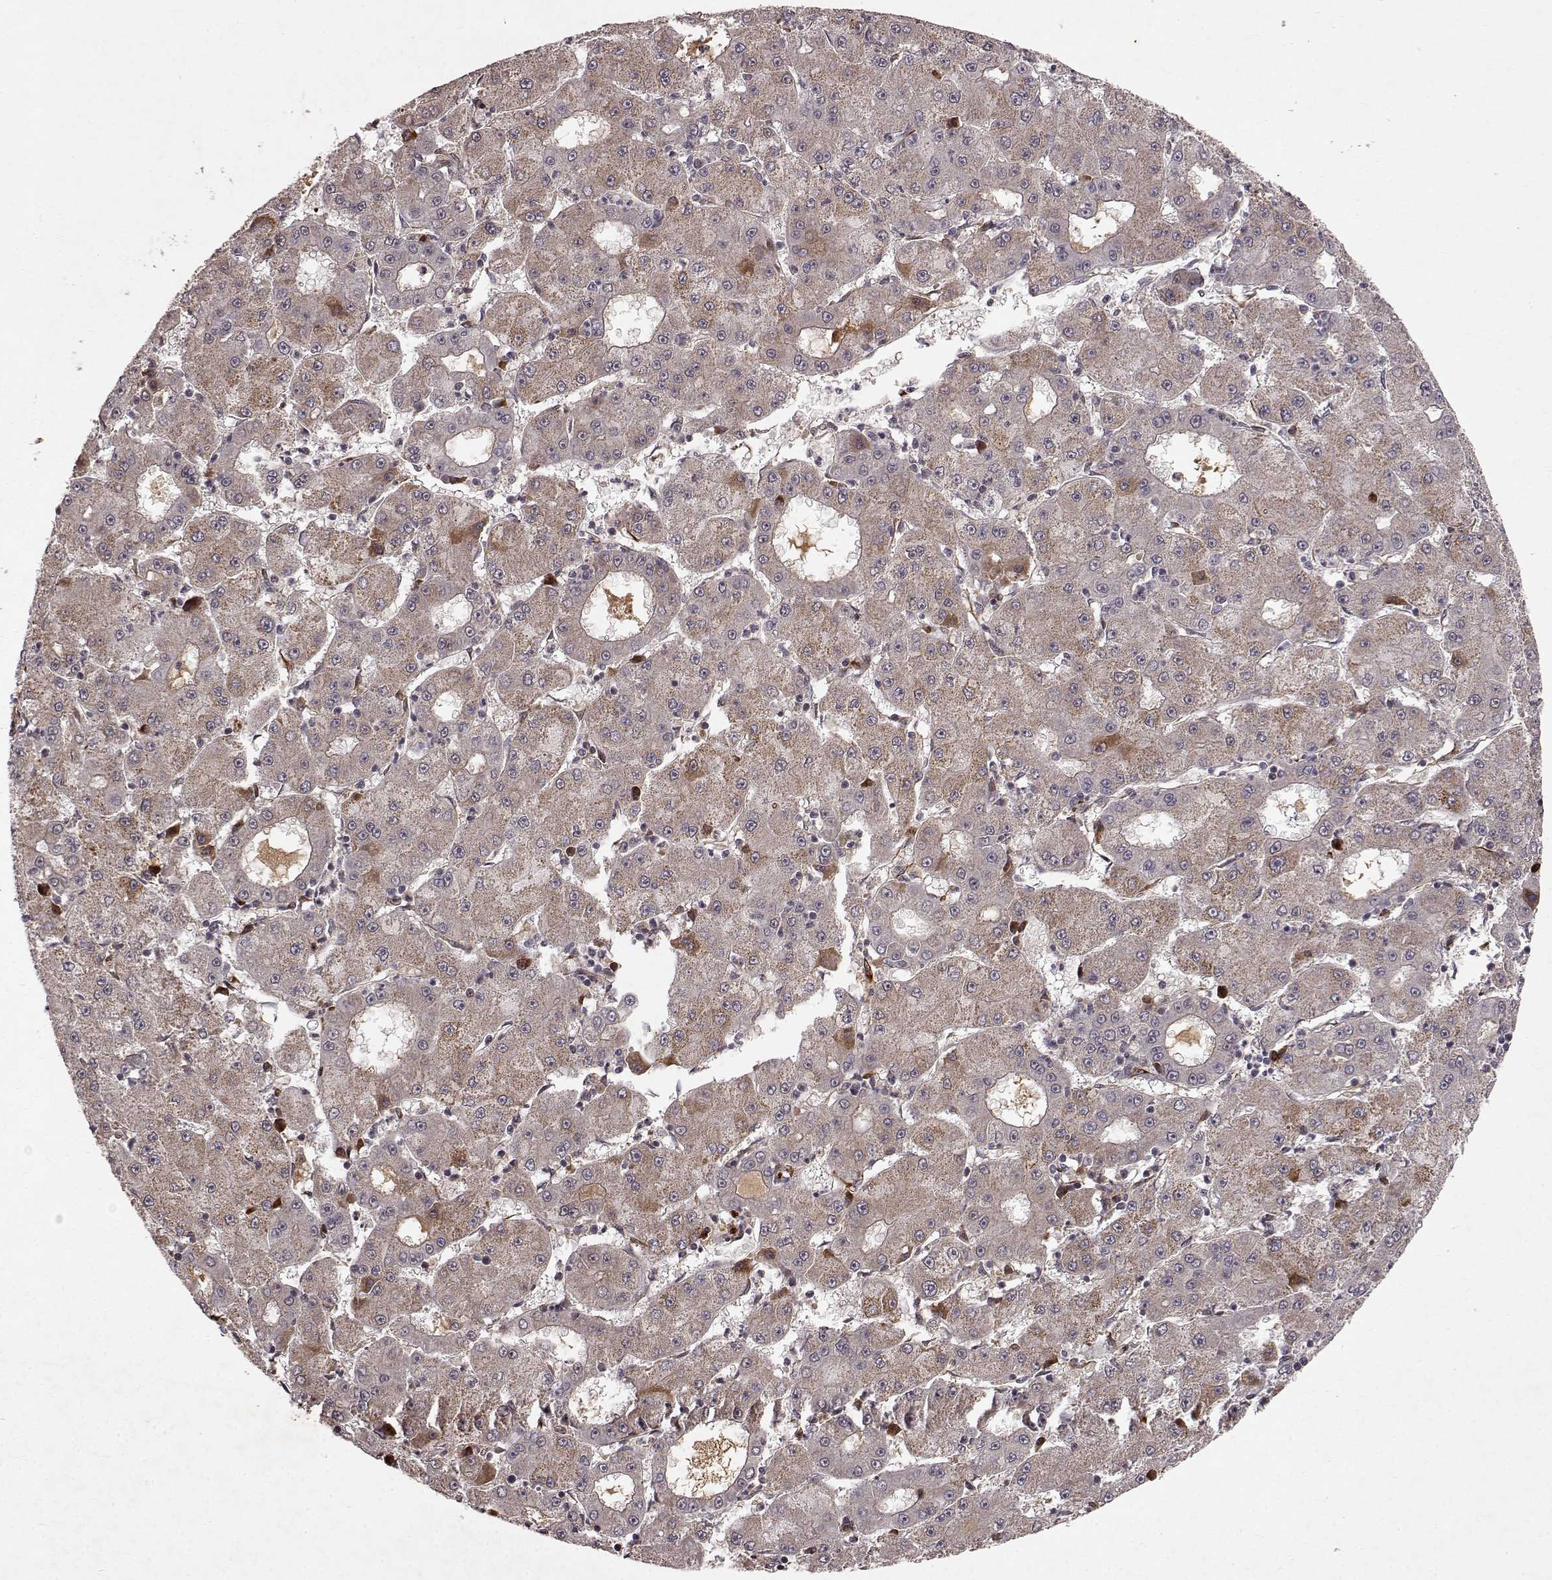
{"staining": {"intensity": "moderate", "quantity": "<25%", "location": "cytoplasmic/membranous"}, "tissue": "liver cancer", "cell_type": "Tumor cells", "image_type": "cancer", "snomed": [{"axis": "morphology", "description": "Carcinoma, Hepatocellular, NOS"}, {"axis": "topography", "description": "Liver"}], "caption": "Immunohistochemistry (IHC) (DAB (3,3'-diaminobenzidine)) staining of liver cancer exhibits moderate cytoplasmic/membranous protein positivity in approximately <25% of tumor cells. The staining was performed using DAB (3,3'-diaminobenzidine) to visualize the protein expression in brown, while the nuclei were stained in blue with hematoxylin (Magnification: 20x).", "gene": "FSTL1", "patient": {"sex": "male", "age": 73}}